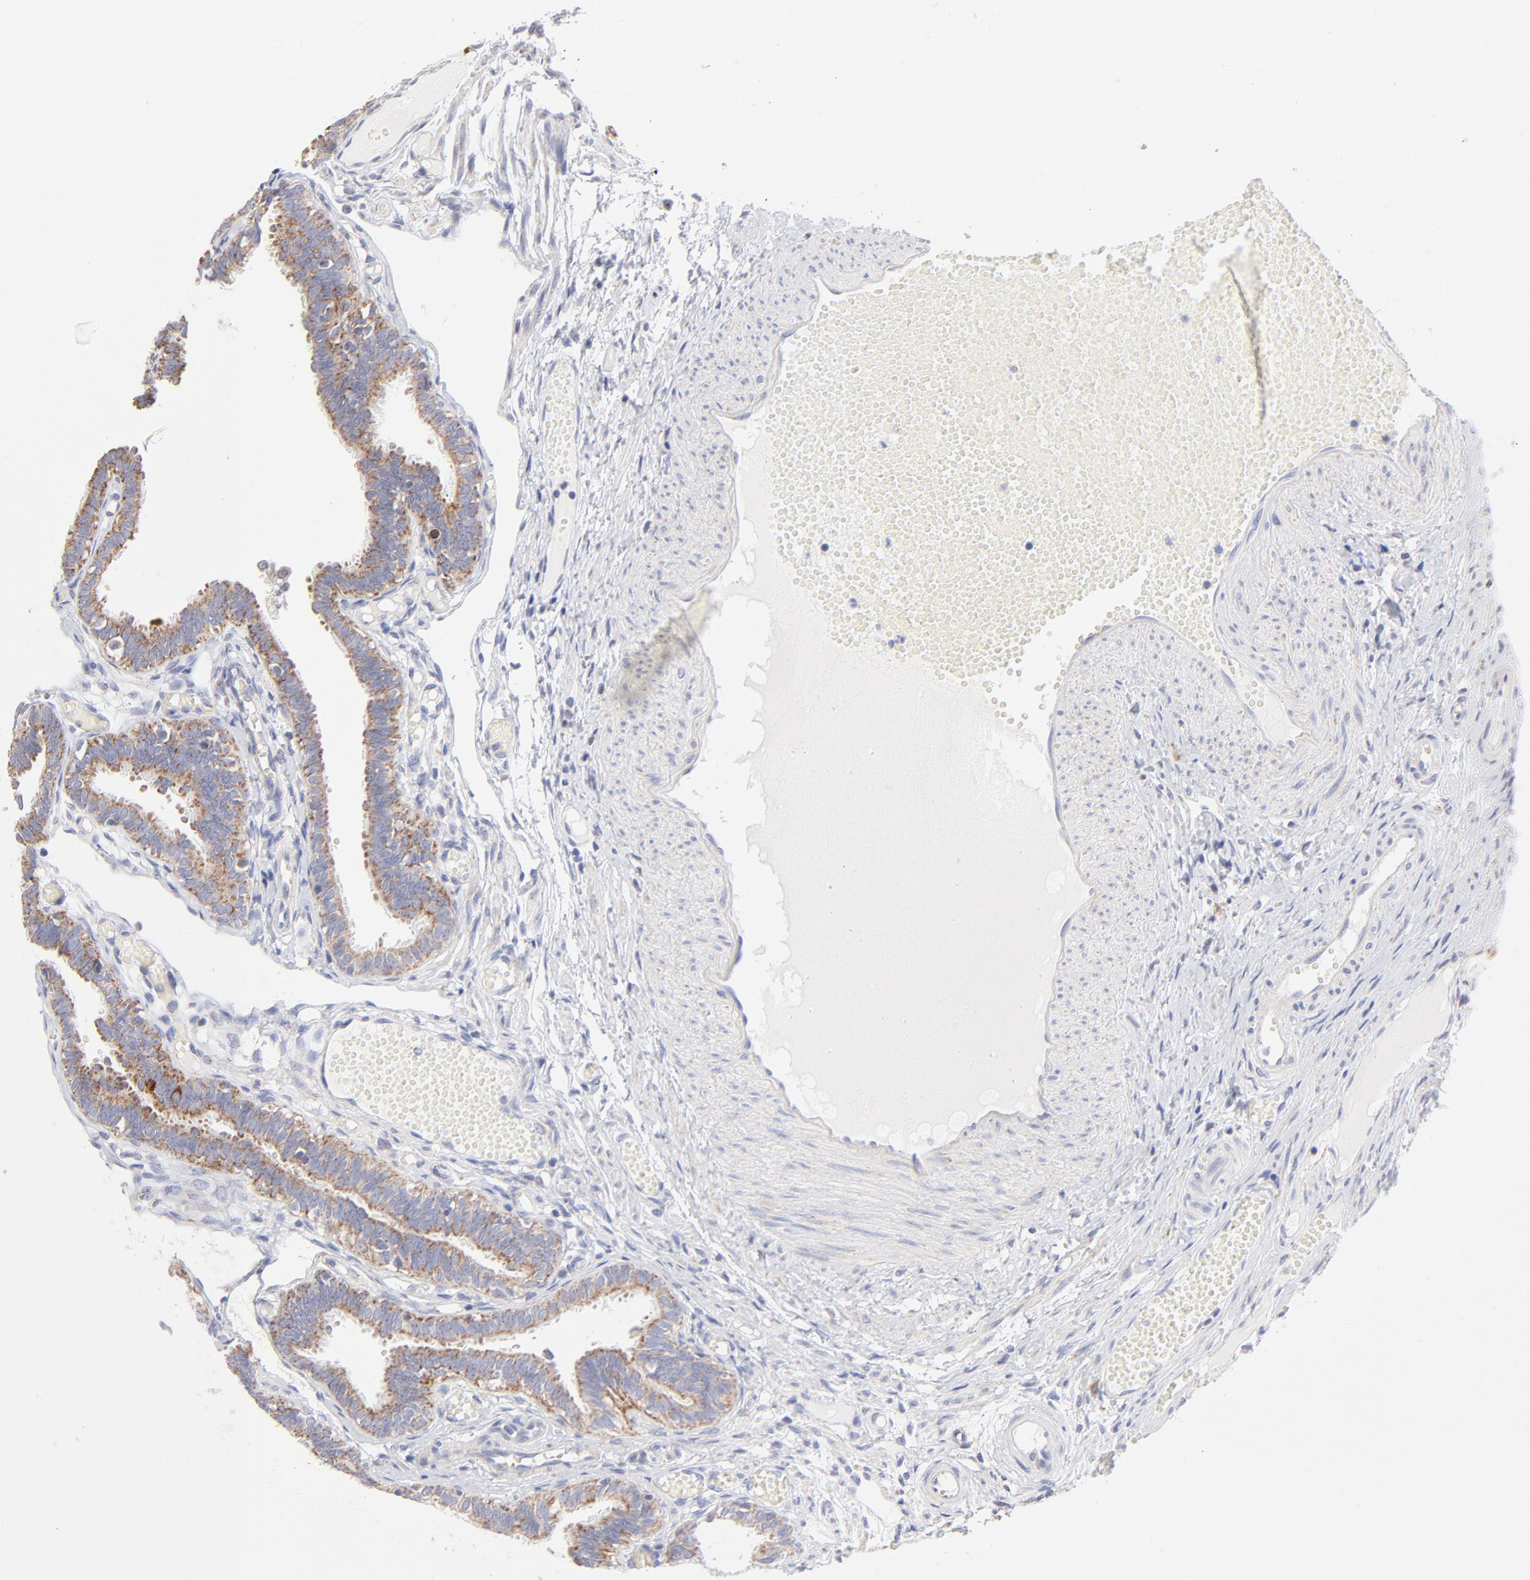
{"staining": {"intensity": "weak", "quantity": ">75%", "location": "cytoplasmic/membranous"}, "tissue": "fallopian tube", "cell_type": "Glandular cells", "image_type": "normal", "snomed": [{"axis": "morphology", "description": "Normal tissue, NOS"}, {"axis": "topography", "description": "Fallopian tube"}], "caption": "Protein expression by immunohistochemistry reveals weak cytoplasmic/membranous positivity in approximately >75% of glandular cells in unremarkable fallopian tube.", "gene": "TIMM8A", "patient": {"sex": "female", "age": 29}}